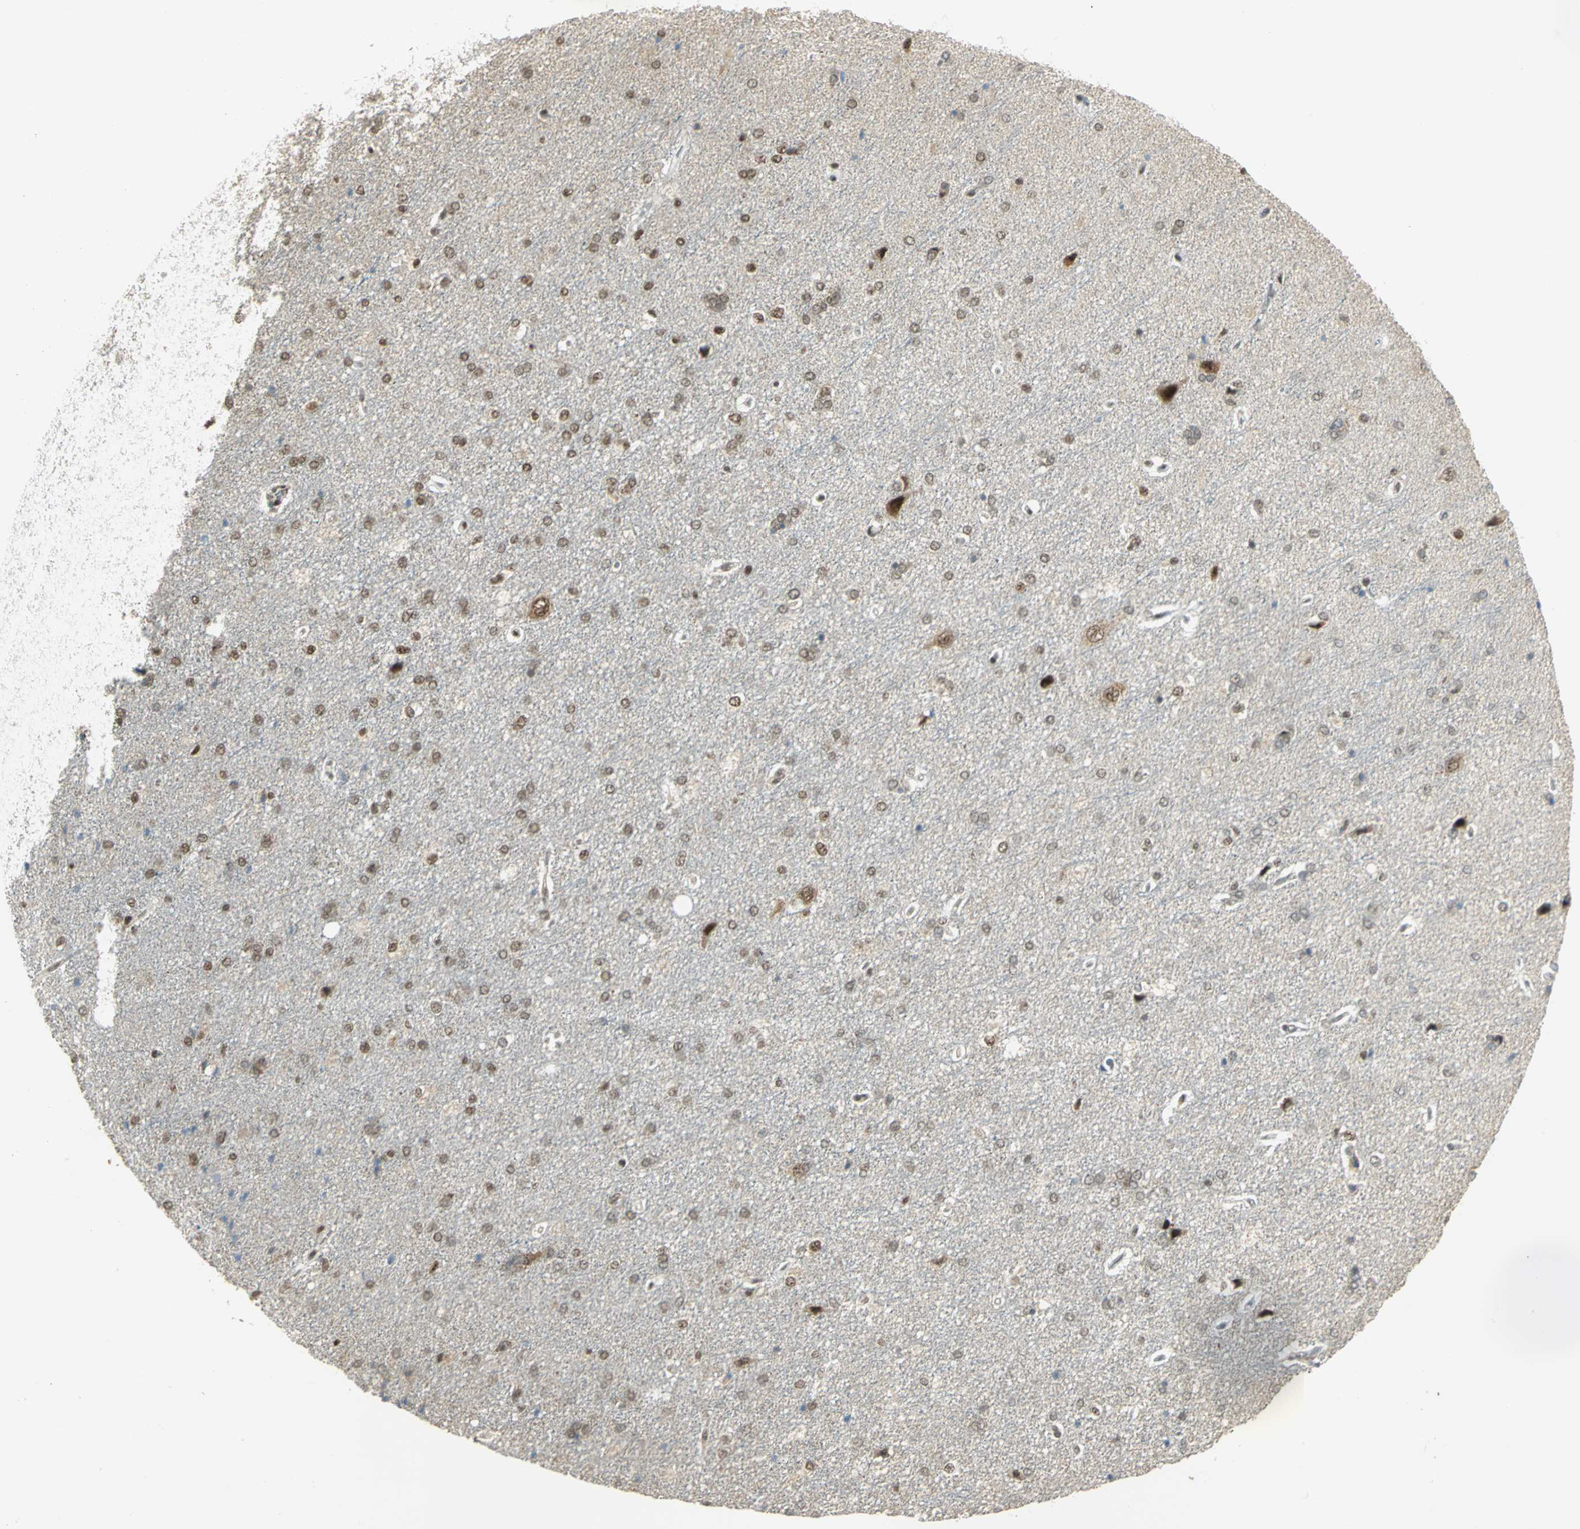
{"staining": {"intensity": "weak", "quantity": ">75%", "location": "cytoplasmic/membranous"}, "tissue": "cerebral cortex", "cell_type": "Endothelial cells", "image_type": "normal", "snomed": [{"axis": "morphology", "description": "Normal tissue, NOS"}, {"axis": "topography", "description": "Cerebral cortex"}], "caption": "Approximately >75% of endothelial cells in normal cerebral cortex reveal weak cytoplasmic/membranous protein staining as visualized by brown immunohistochemical staining.", "gene": "DDX5", "patient": {"sex": "male", "age": 62}}